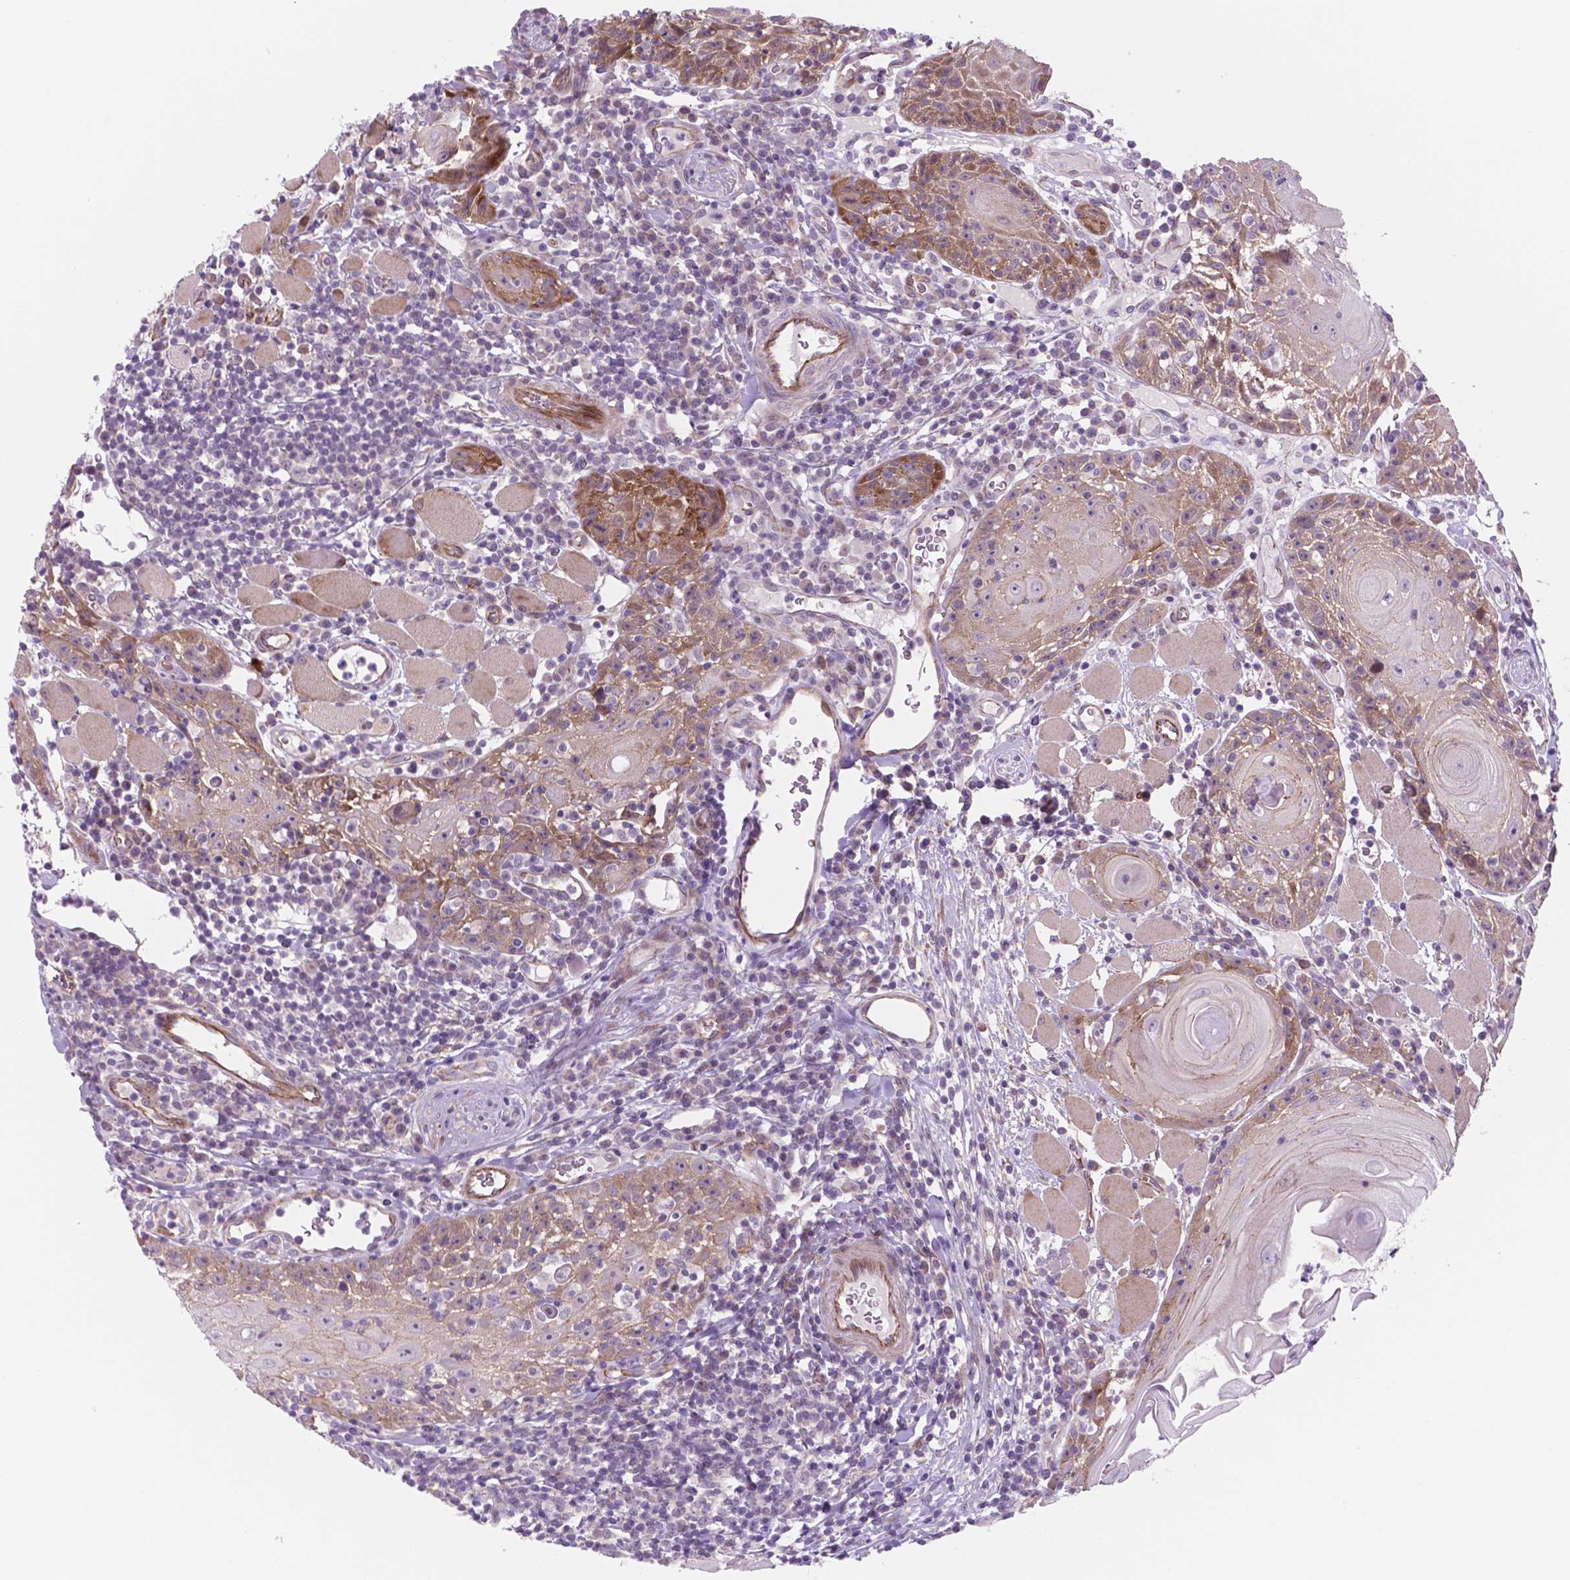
{"staining": {"intensity": "moderate", "quantity": "25%-75%", "location": "cytoplasmic/membranous"}, "tissue": "head and neck cancer", "cell_type": "Tumor cells", "image_type": "cancer", "snomed": [{"axis": "morphology", "description": "Squamous cell carcinoma, NOS"}, {"axis": "topography", "description": "Head-Neck"}], "caption": "Head and neck squamous cell carcinoma tissue exhibits moderate cytoplasmic/membranous positivity in approximately 25%-75% of tumor cells, visualized by immunohistochemistry.", "gene": "RND3", "patient": {"sex": "male", "age": 52}}